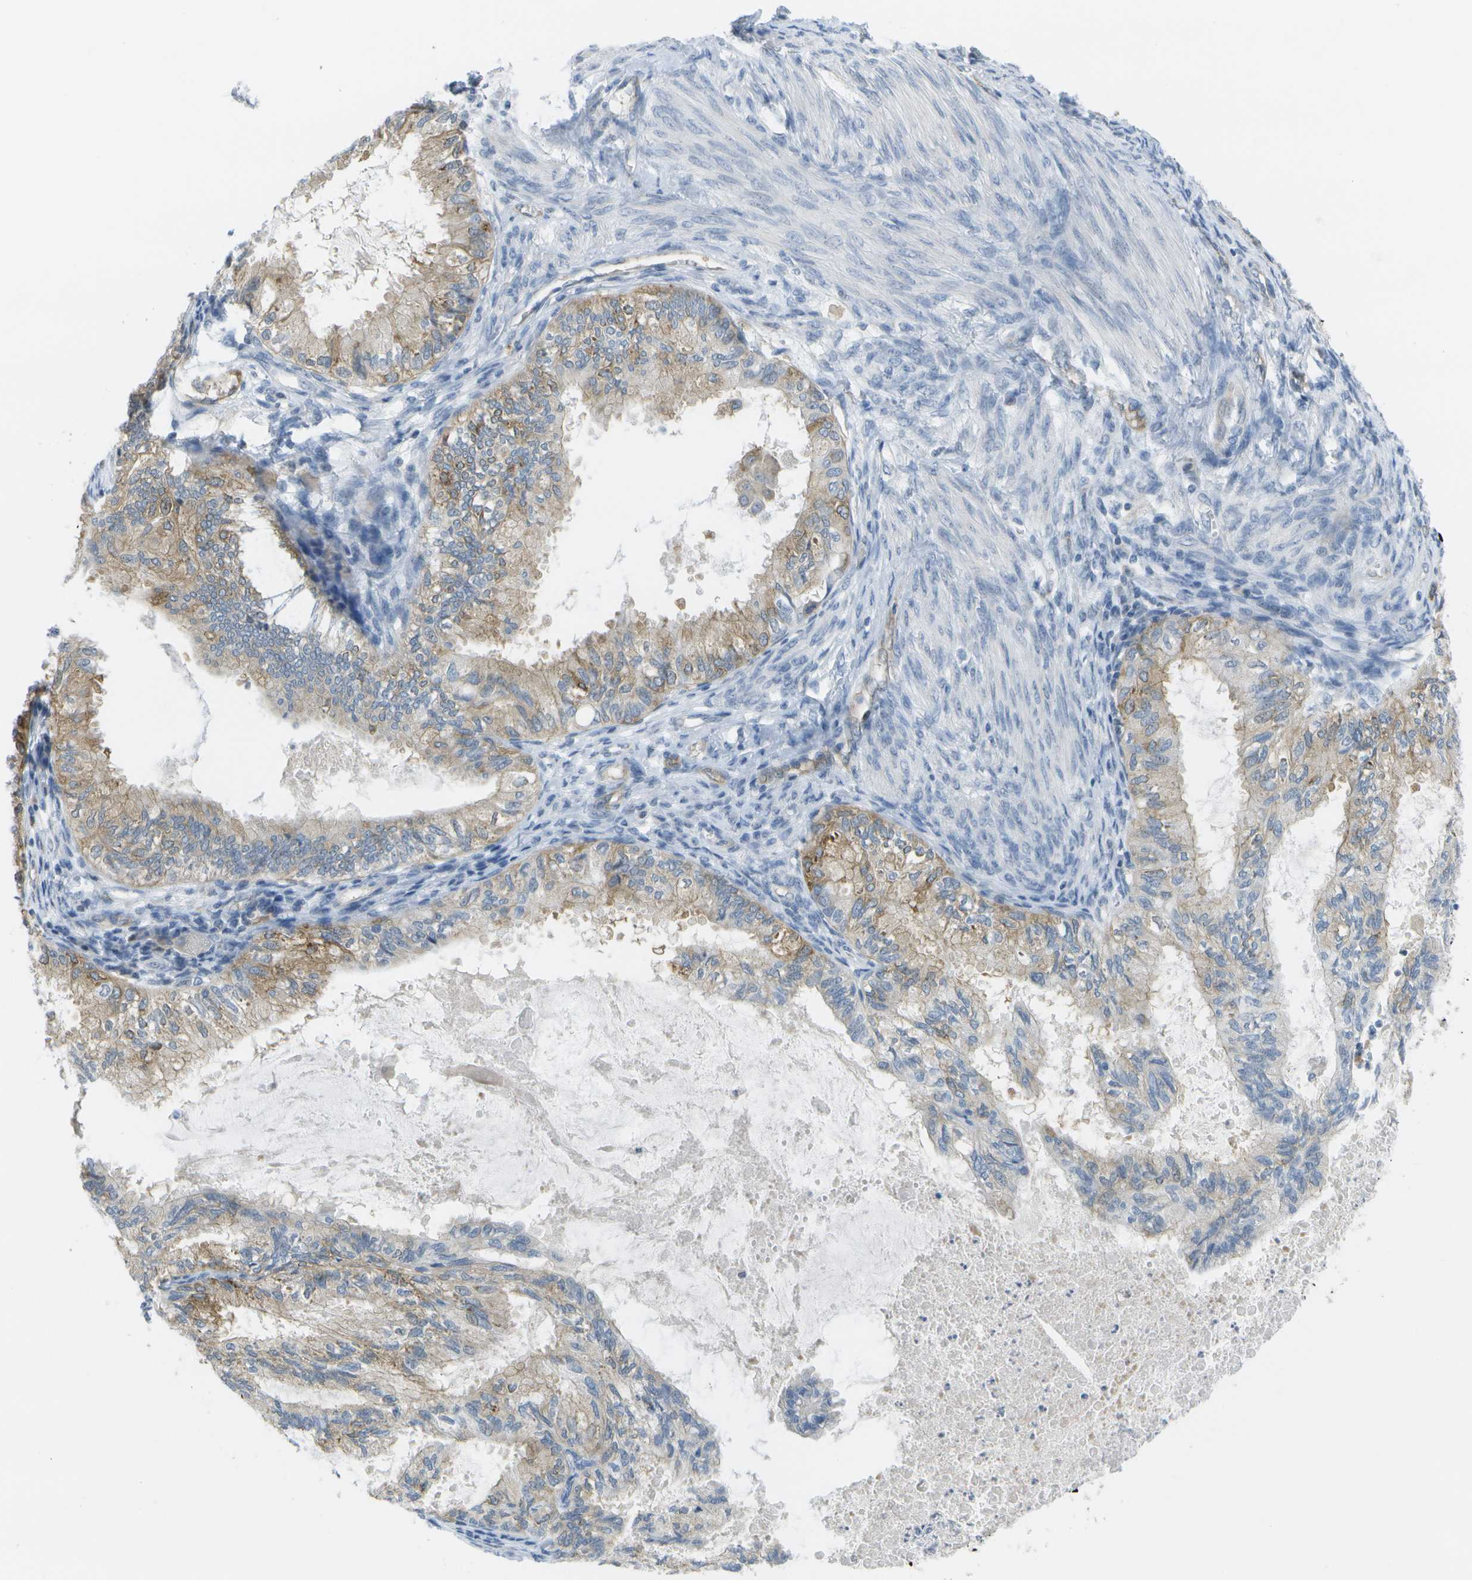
{"staining": {"intensity": "moderate", "quantity": ">75%", "location": "cytoplasmic/membranous"}, "tissue": "cervical cancer", "cell_type": "Tumor cells", "image_type": "cancer", "snomed": [{"axis": "morphology", "description": "Normal tissue, NOS"}, {"axis": "morphology", "description": "Adenocarcinoma, NOS"}, {"axis": "topography", "description": "Cervix"}, {"axis": "topography", "description": "Endometrium"}], "caption": "Protein staining of cervical cancer tissue demonstrates moderate cytoplasmic/membranous positivity in approximately >75% of tumor cells. The protein of interest is shown in brown color, while the nuclei are stained blue.", "gene": "MARCHF8", "patient": {"sex": "female", "age": 86}}